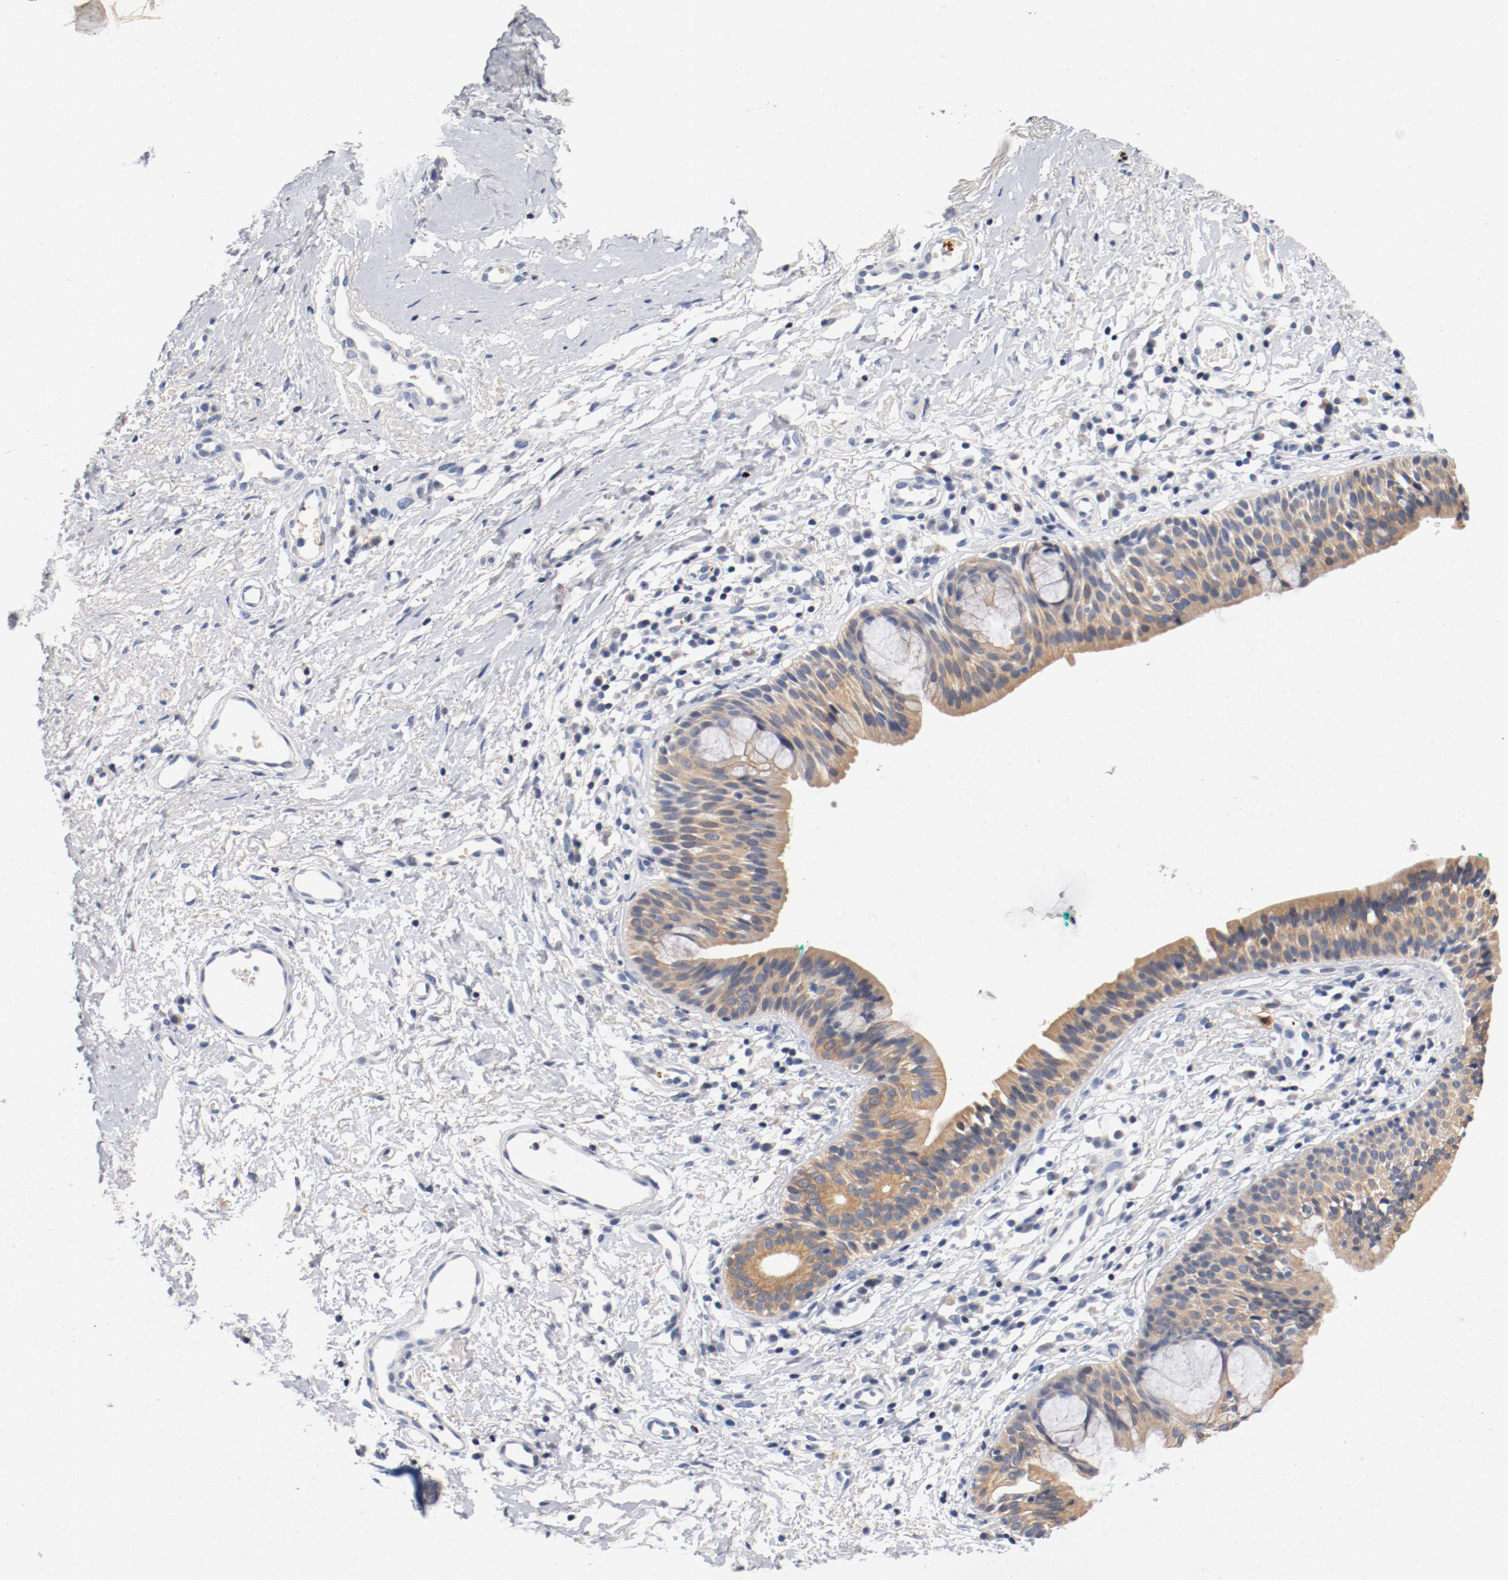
{"staining": {"intensity": "moderate", "quantity": ">75%", "location": "cytoplasmic/membranous"}, "tissue": "nasopharynx", "cell_type": "Respiratory epithelial cells", "image_type": "normal", "snomed": [{"axis": "morphology", "description": "Normal tissue, NOS"}, {"axis": "morphology", "description": "Basal cell carcinoma"}, {"axis": "topography", "description": "Cartilage tissue"}, {"axis": "topography", "description": "Nasopharynx"}, {"axis": "topography", "description": "Oral tissue"}], "caption": "Immunohistochemical staining of benign nasopharynx shows medium levels of moderate cytoplasmic/membranous positivity in approximately >75% of respiratory epithelial cells.", "gene": "PIM1", "patient": {"sex": "female", "age": 77}}